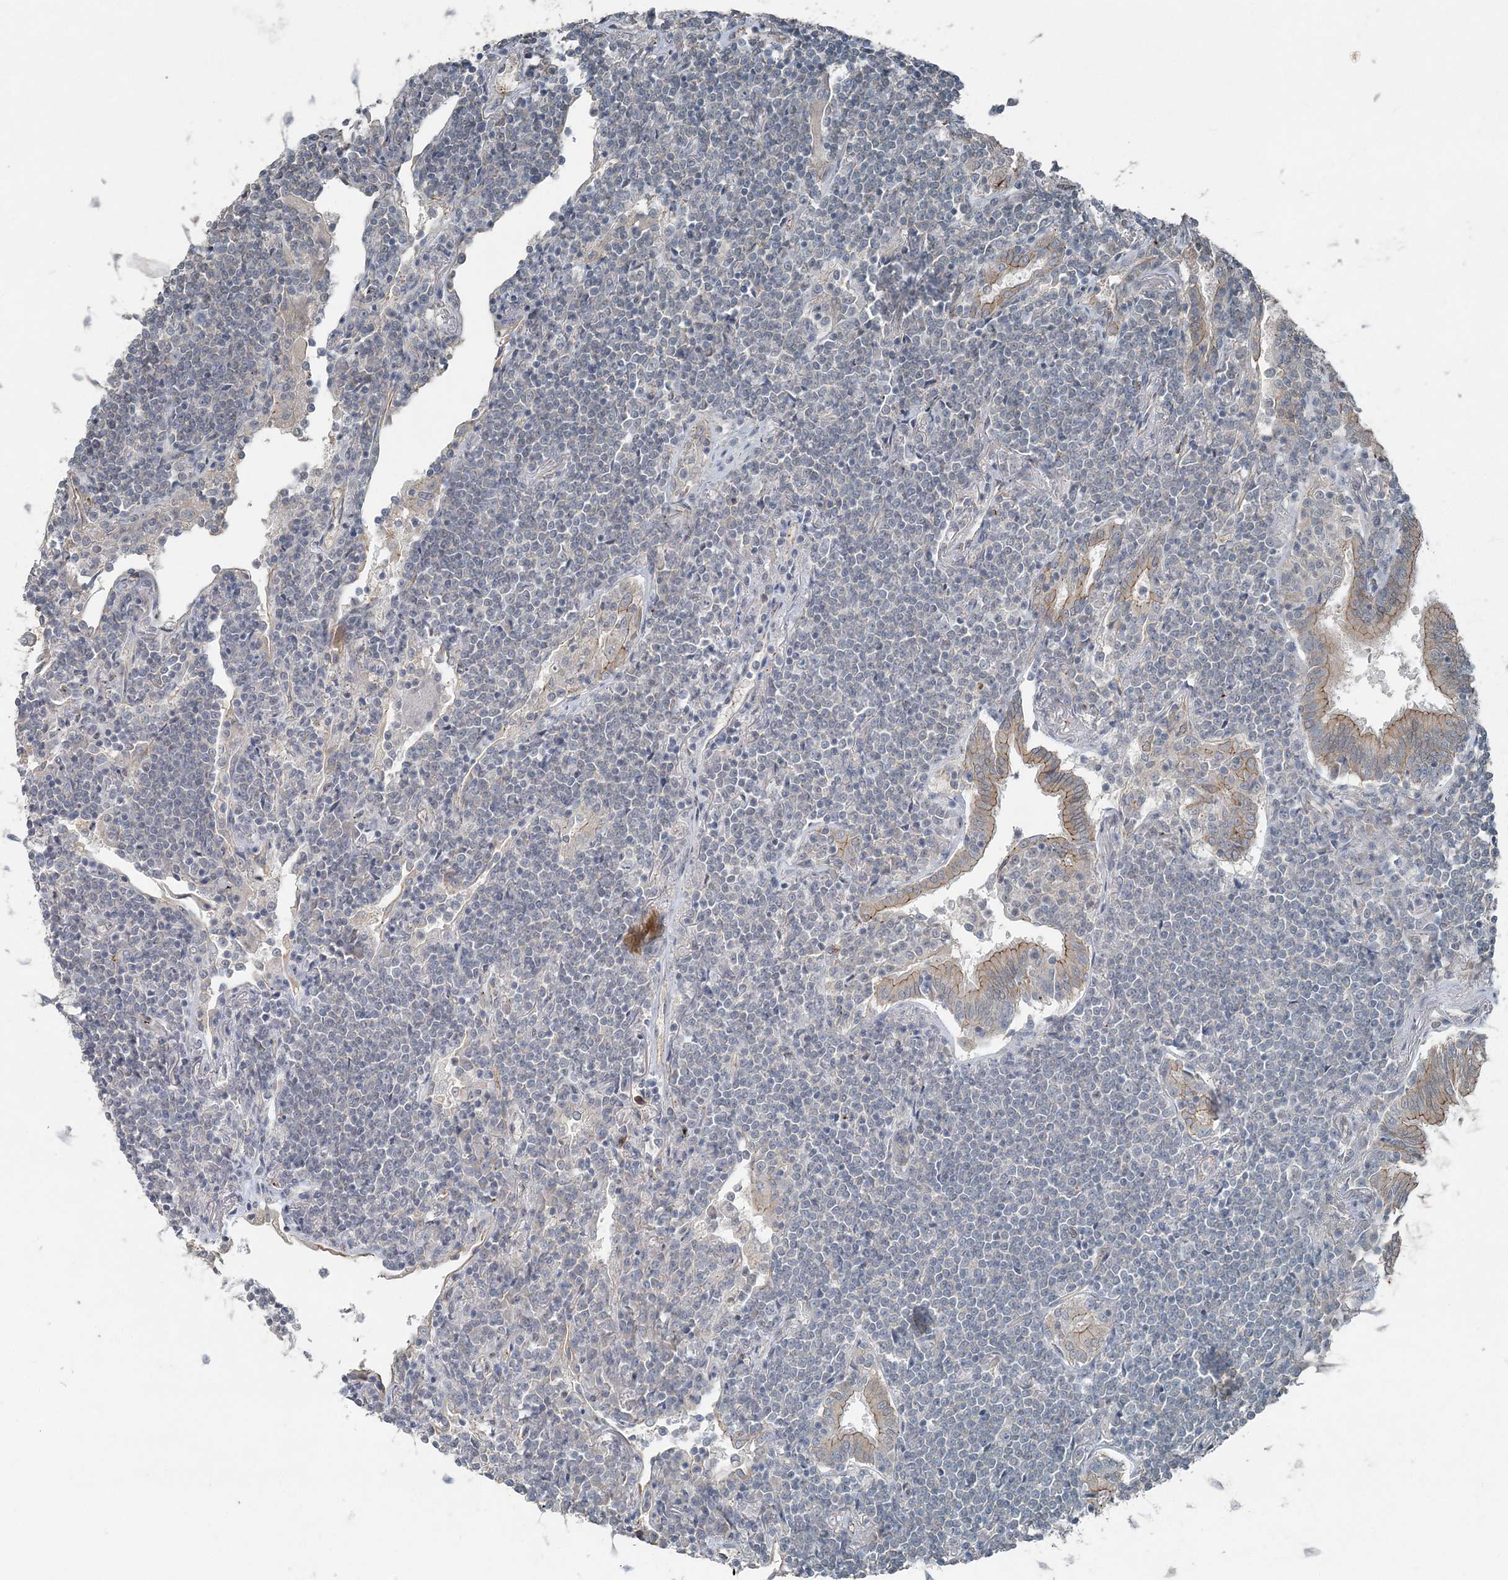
{"staining": {"intensity": "negative", "quantity": "none", "location": "none"}, "tissue": "lymphoma", "cell_type": "Tumor cells", "image_type": "cancer", "snomed": [{"axis": "morphology", "description": "Malignant lymphoma, non-Hodgkin's type, Low grade"}, {"axis": "topography", "description": "Lung"}], "caption": "This micrograph is of low-grade malignant lymphoma, non-Hodgkin's type stained with immunohistochemistry to label a protein in brown with the nuclei are counter-stained blue. There is no positivity in tumor cells.", "gene": "VSIG2", "patient": {"sex": "female", "age": 71}}